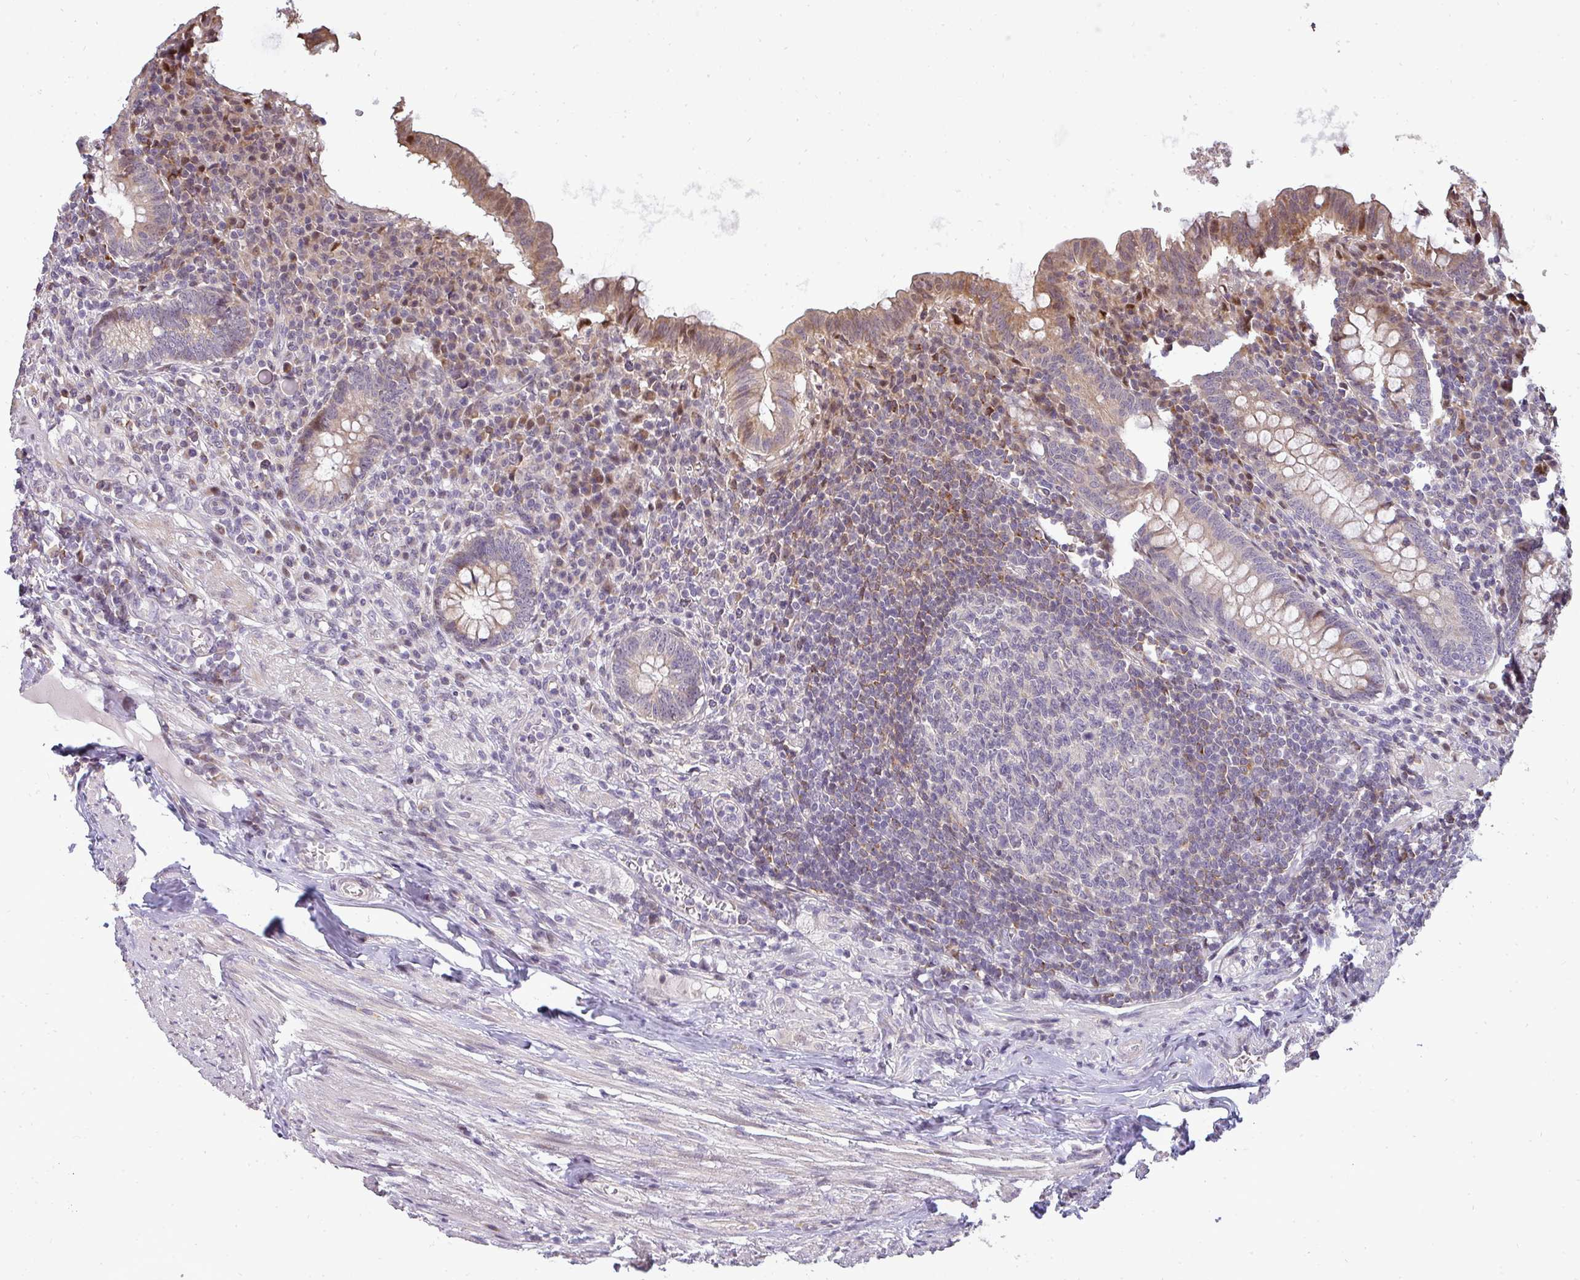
{"staining": {"intensity": "moderate", "quantity": "25%-75%", "location": "cytoplasmic/membranous,nuclear"}, "tissue": "appendix", "cell_type": "Glandular cells", "image_type": "normal", "snomed": [{"axis": "morphology", "description": "Normal tissue, NOS"}, {"axis": "topography", "description": "Appendix"}], "caption": "Glandular cells exhibit medium levels of moderate cytoplasmic/membranous,nuclear staining in approximately 25%-75% of cells in unremarkable human appendix.", "gene": "MAZ", "patient": {"sex": "male", "age": 83}}